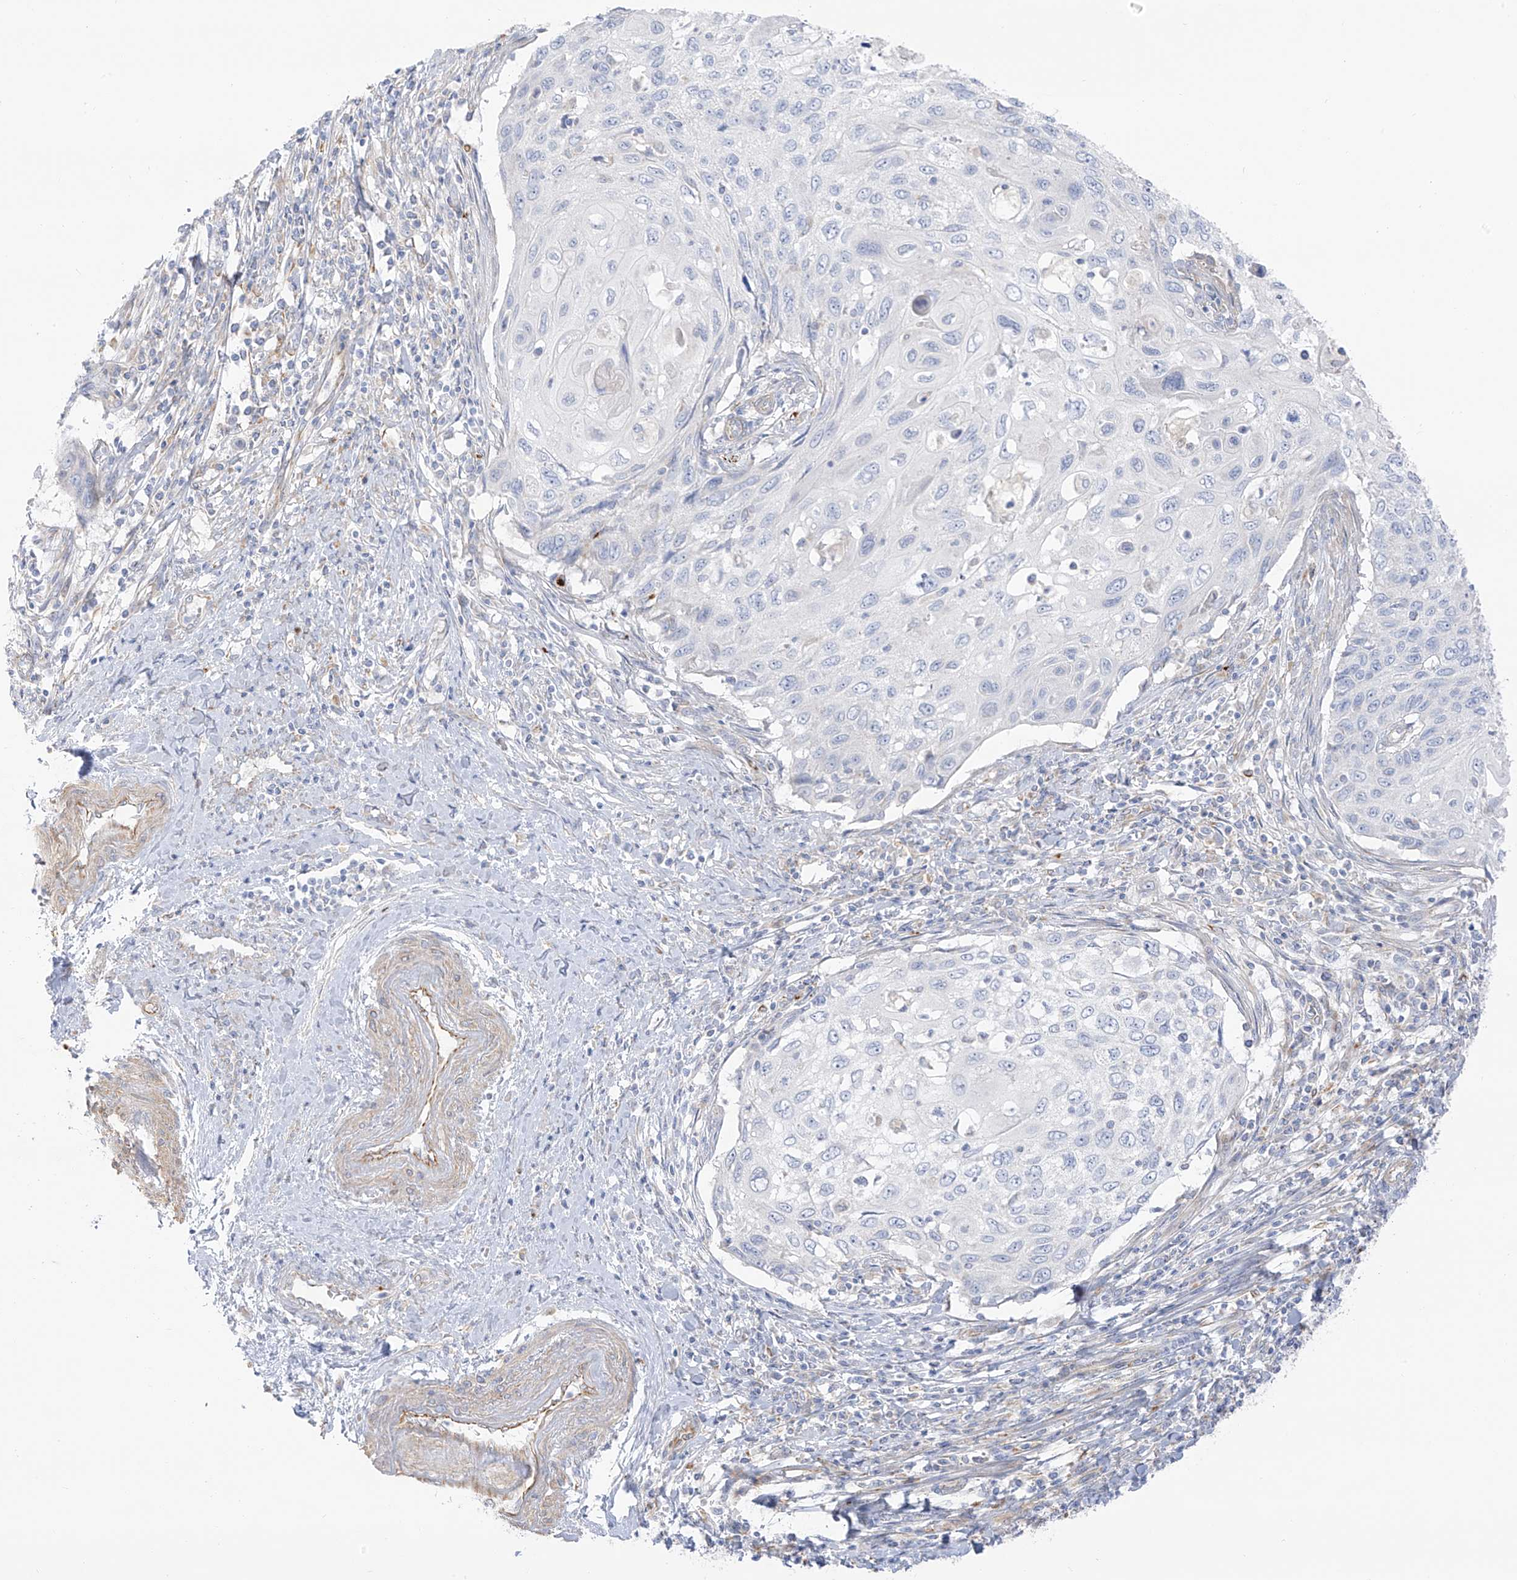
{"staining": {"intensity": "negative", "quantity": "none", "location": "none"}, "tissue": "cervical cancer", "cell_type": "Tumor cells", "image_type": "cancer", "snomed": [{"axis": "morphology", "description": "Squamous cell carcinoma, NOS"}, {"axis": "topography", "description": "Cervix"}], "caption": "A histopathology image of cervical cancer (squamous cell carcinoma) stained for a protein displays no brown staining in tumor cells.", "gene": "TAL2", "patient": {"sex": "female", "age": 70}}